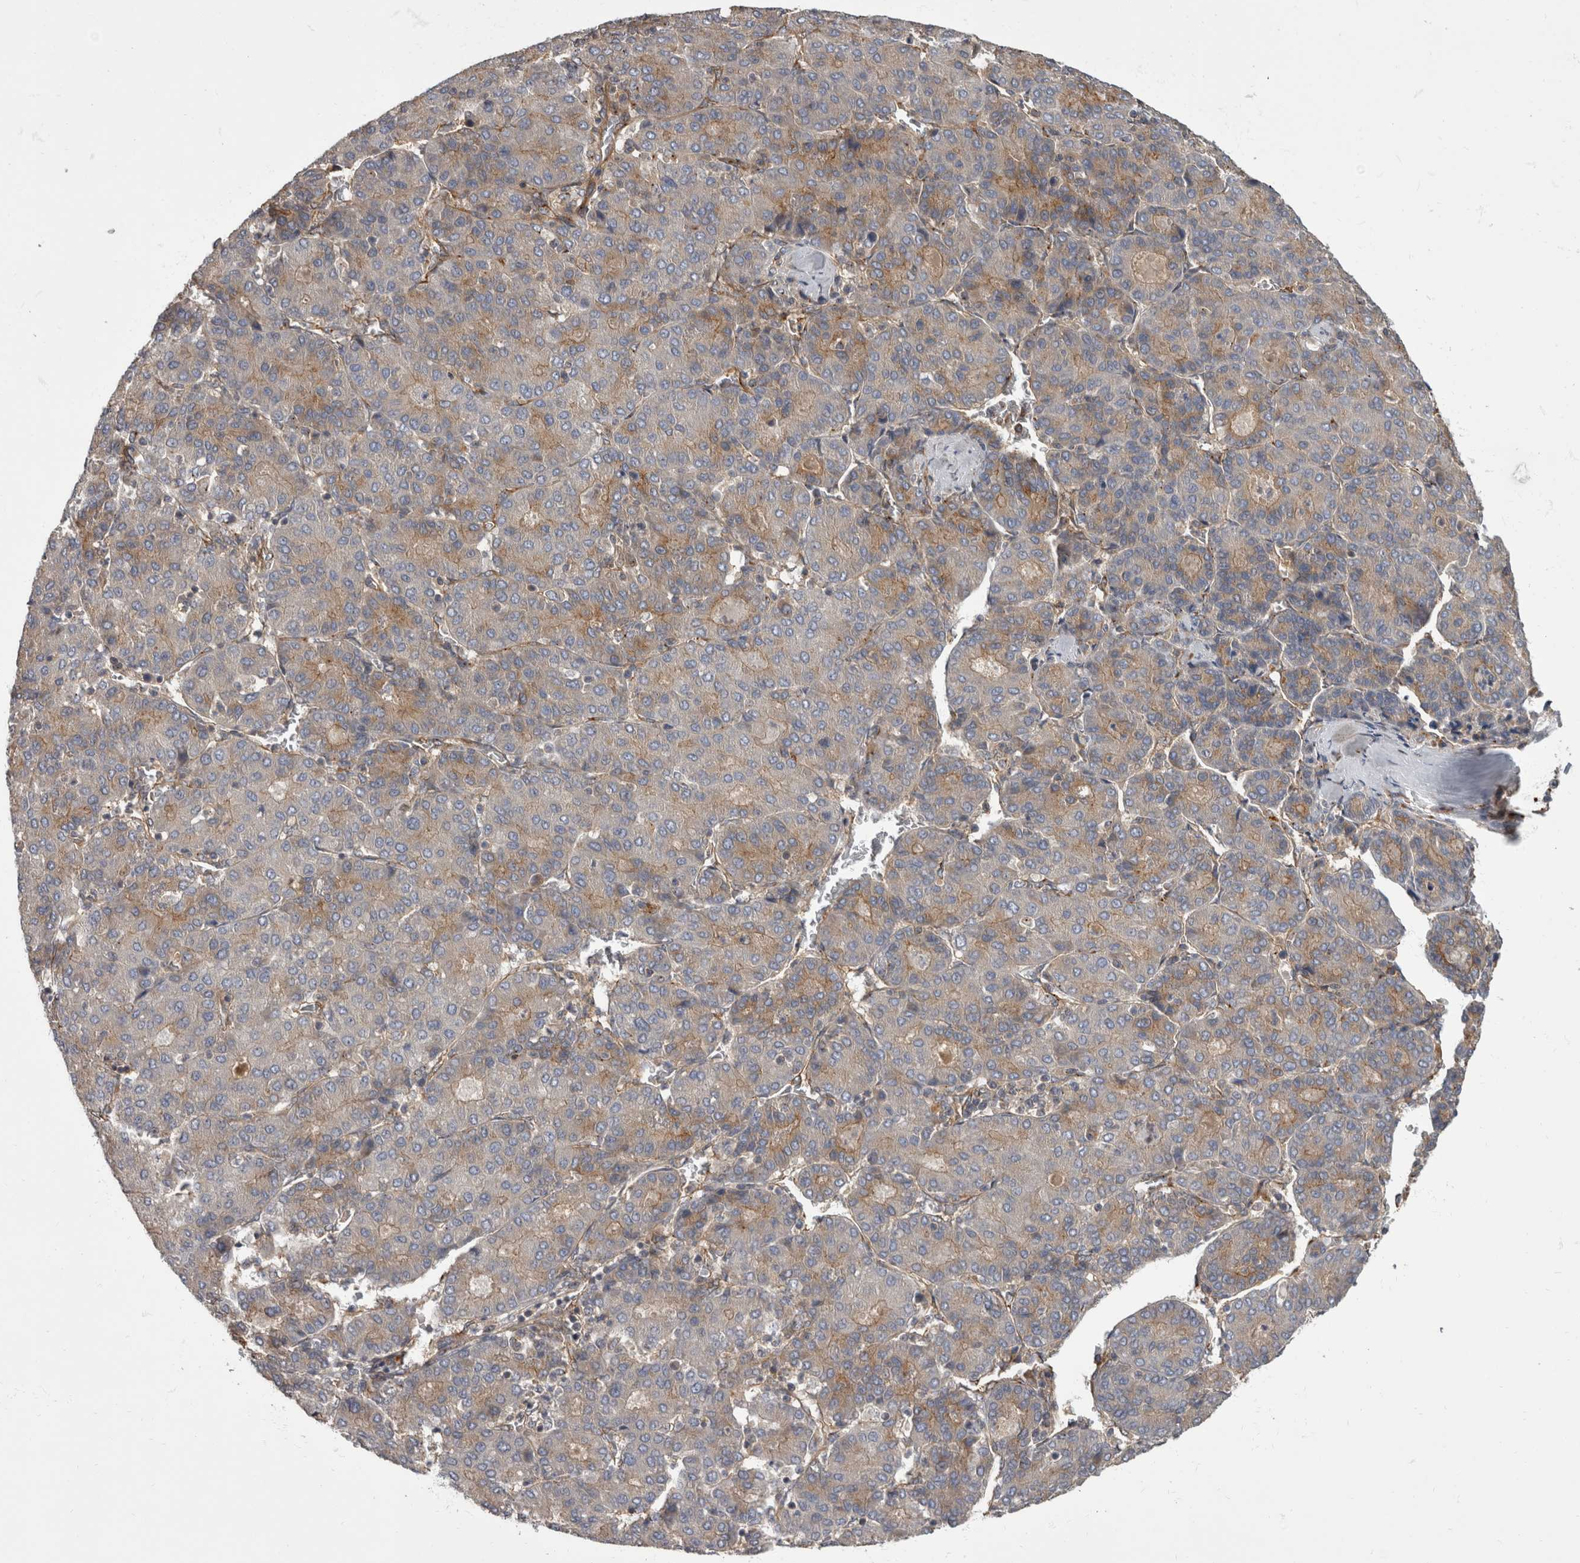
{"staining": {"intensity": "weak", "quantity": "<25%", "location": "cytoplasmic/membranous"}, "tissue": "liver cancer", "cell_type": "Tumor cells", "image_type": "cancer", "snomed": [{"axis": "morphology", "description": "Carcinoma, Hepatocellular, NOS"}, {"axis": "topography", "description": "Liver"}], "caption": "Liver hepatocellular carcinoma was stained to show a protein in brown. There is no significant expression in tumor cells.", "gene": "HOOK3", "patient": {"sex": "male", "age": 65}}